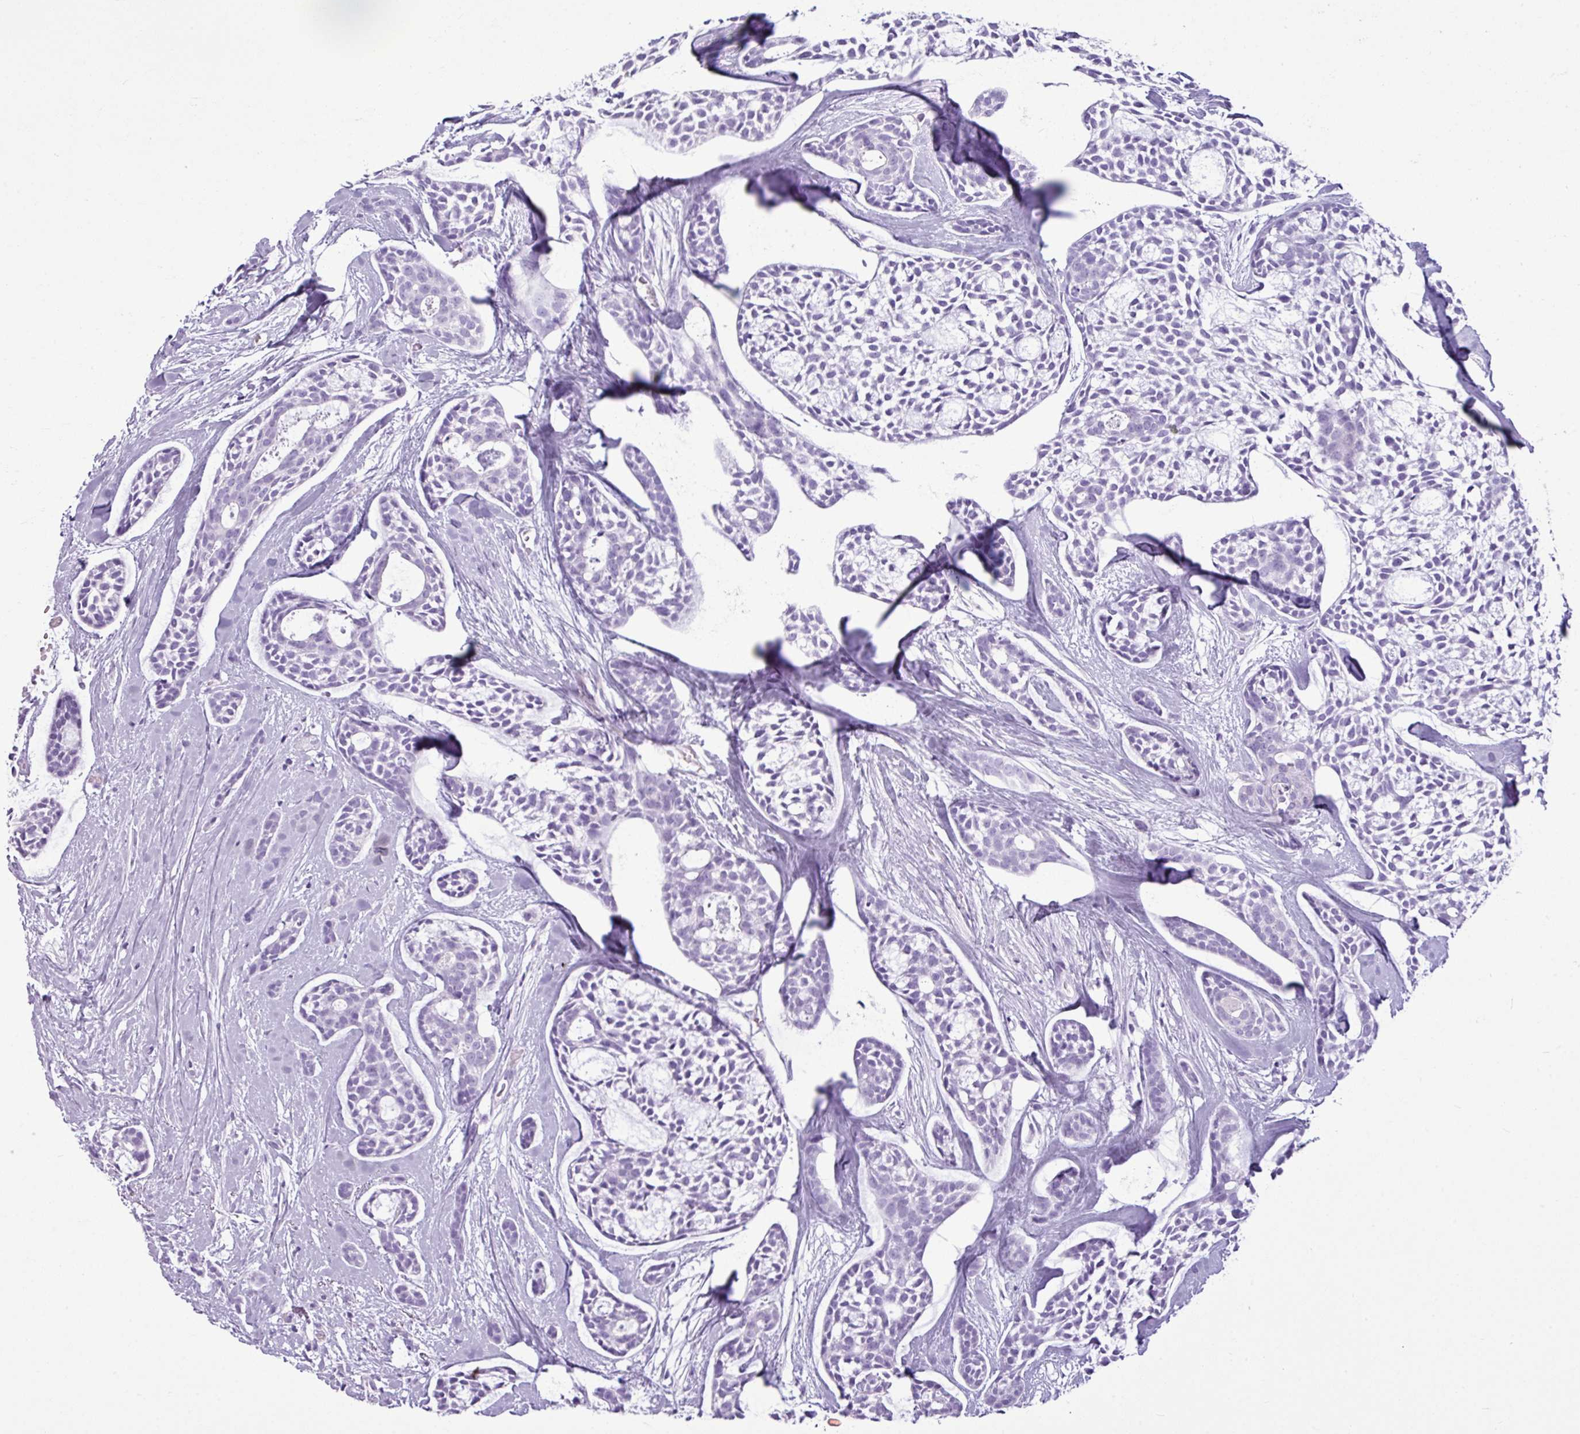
{"staining": {"intensity": "negative", "quantity": "none", "location": "none"}, "tissue": "head and neck cancer", "cell_type": "Tumor cells", "image_type": "cancer", "snomed": [{"axis": "morphology", "description": "Adenocarcinoma, NOS"}, {"axis": "topography", "description": "Subcutis"}, {"axis": "topography", "description": "Head-Neck"}], "caption": "Tumor cells show no significant positivity in head and neck cancer. (DAB IHC visualized using brightfield microscopy, high magnification).", "gene": "AMY1B", "patient": {"sex": "female", "age": 73}}